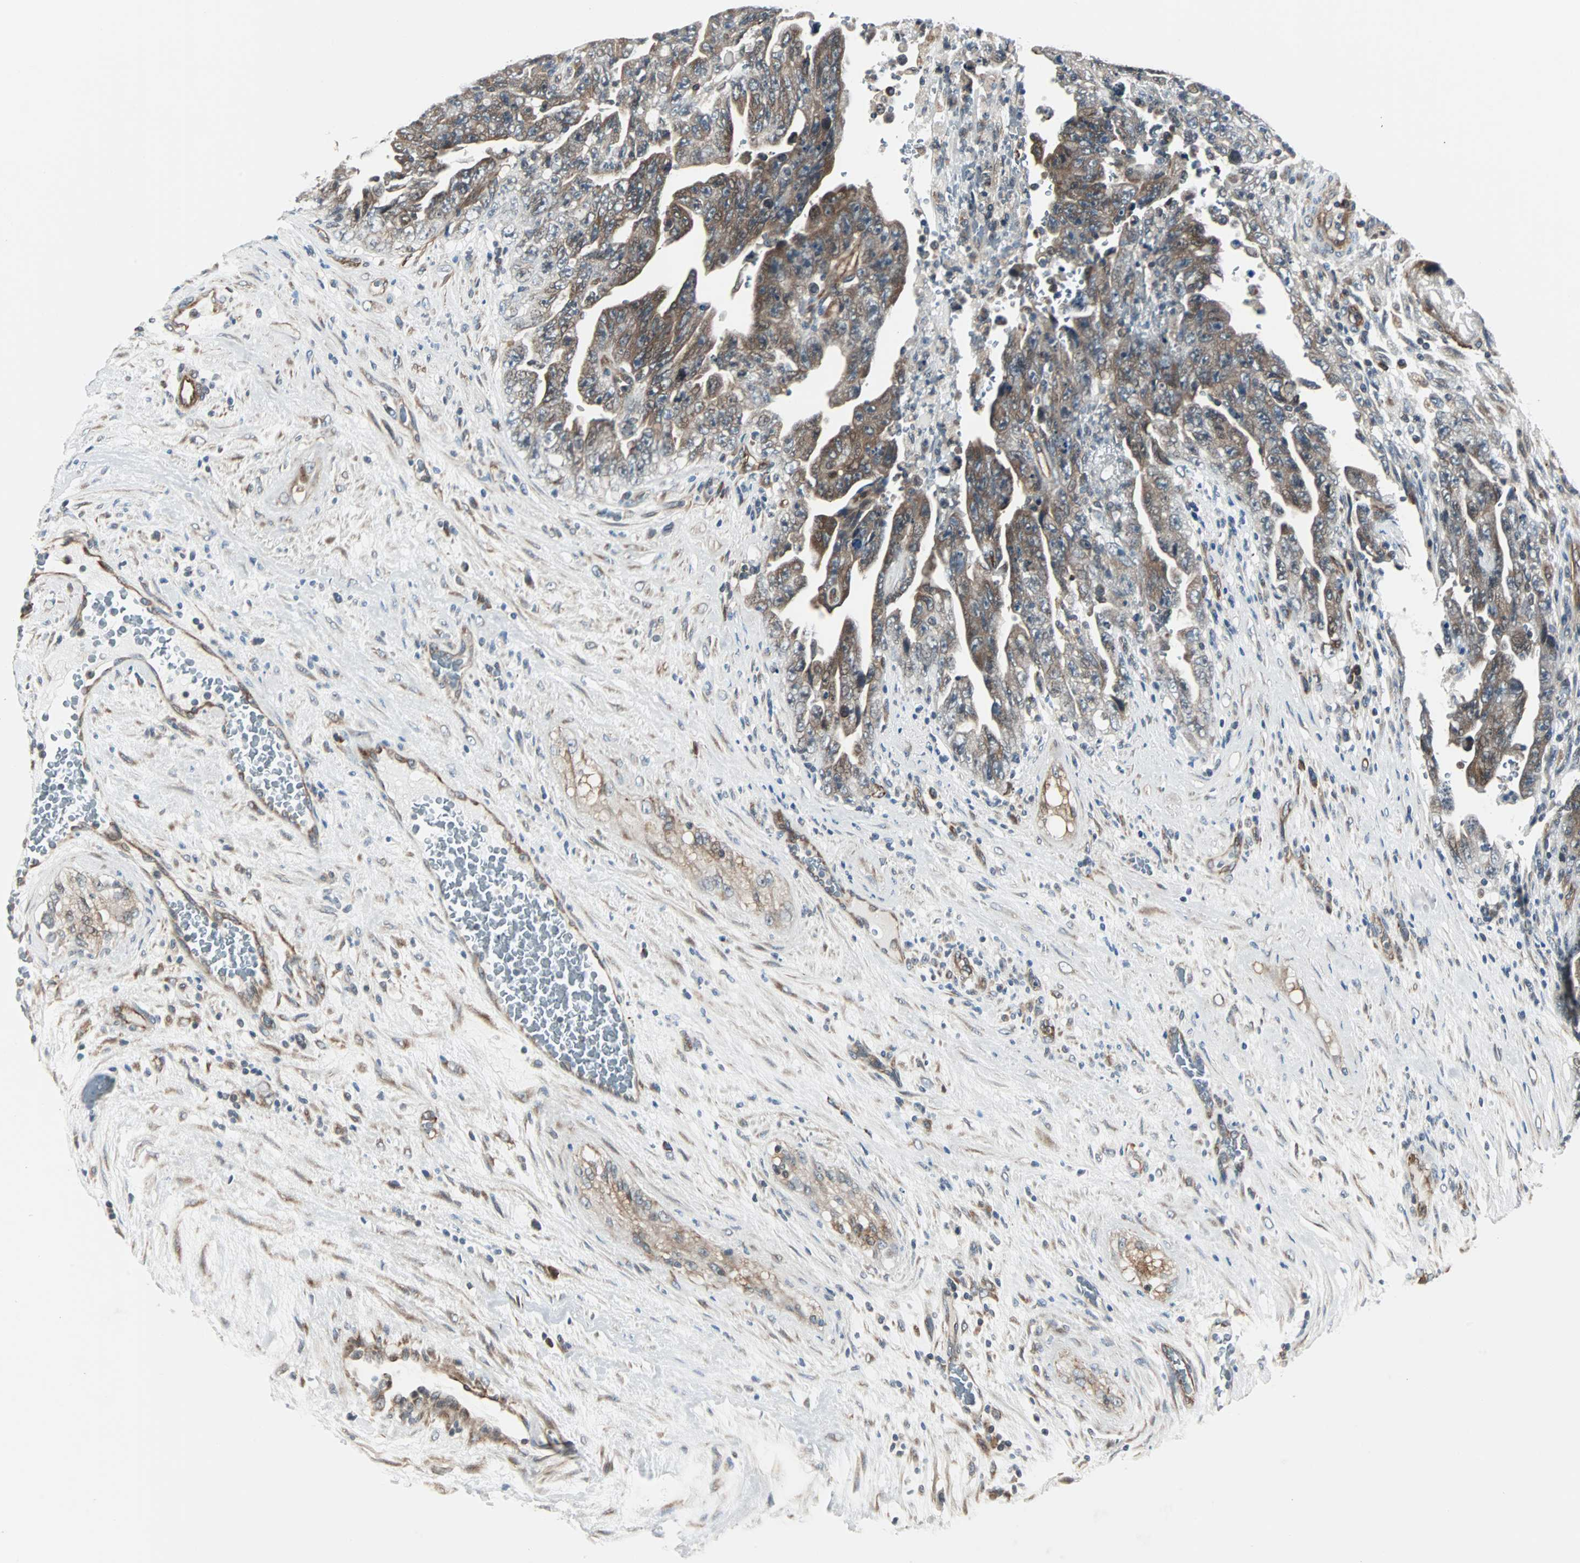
{"staining": {"intensity": "moderate", "quantity": "25%-75%", "location": "cytoplasmic/membranous"}, "tissue": "testis cancer", "cell_type": "Tumor cells", "image_type": "cancer", "snomed": [{"axis": "morphology", "description": "Carcinoma, Embryonal, NOS"}, {"axis": "topography", "description": "Testis"}], "caption": "IHC photomicrograph of neoplastic tissue: human testis embryonal carcinoma stained using IHC displays medium levels of moderate protein expression localized specifically in the cytoplasmic/membranous of tumor cells, appearing as a cytoplasmic/membranous brown color.", "gene": "CHP1", "patient": {"sex": "male", "age": 28}}